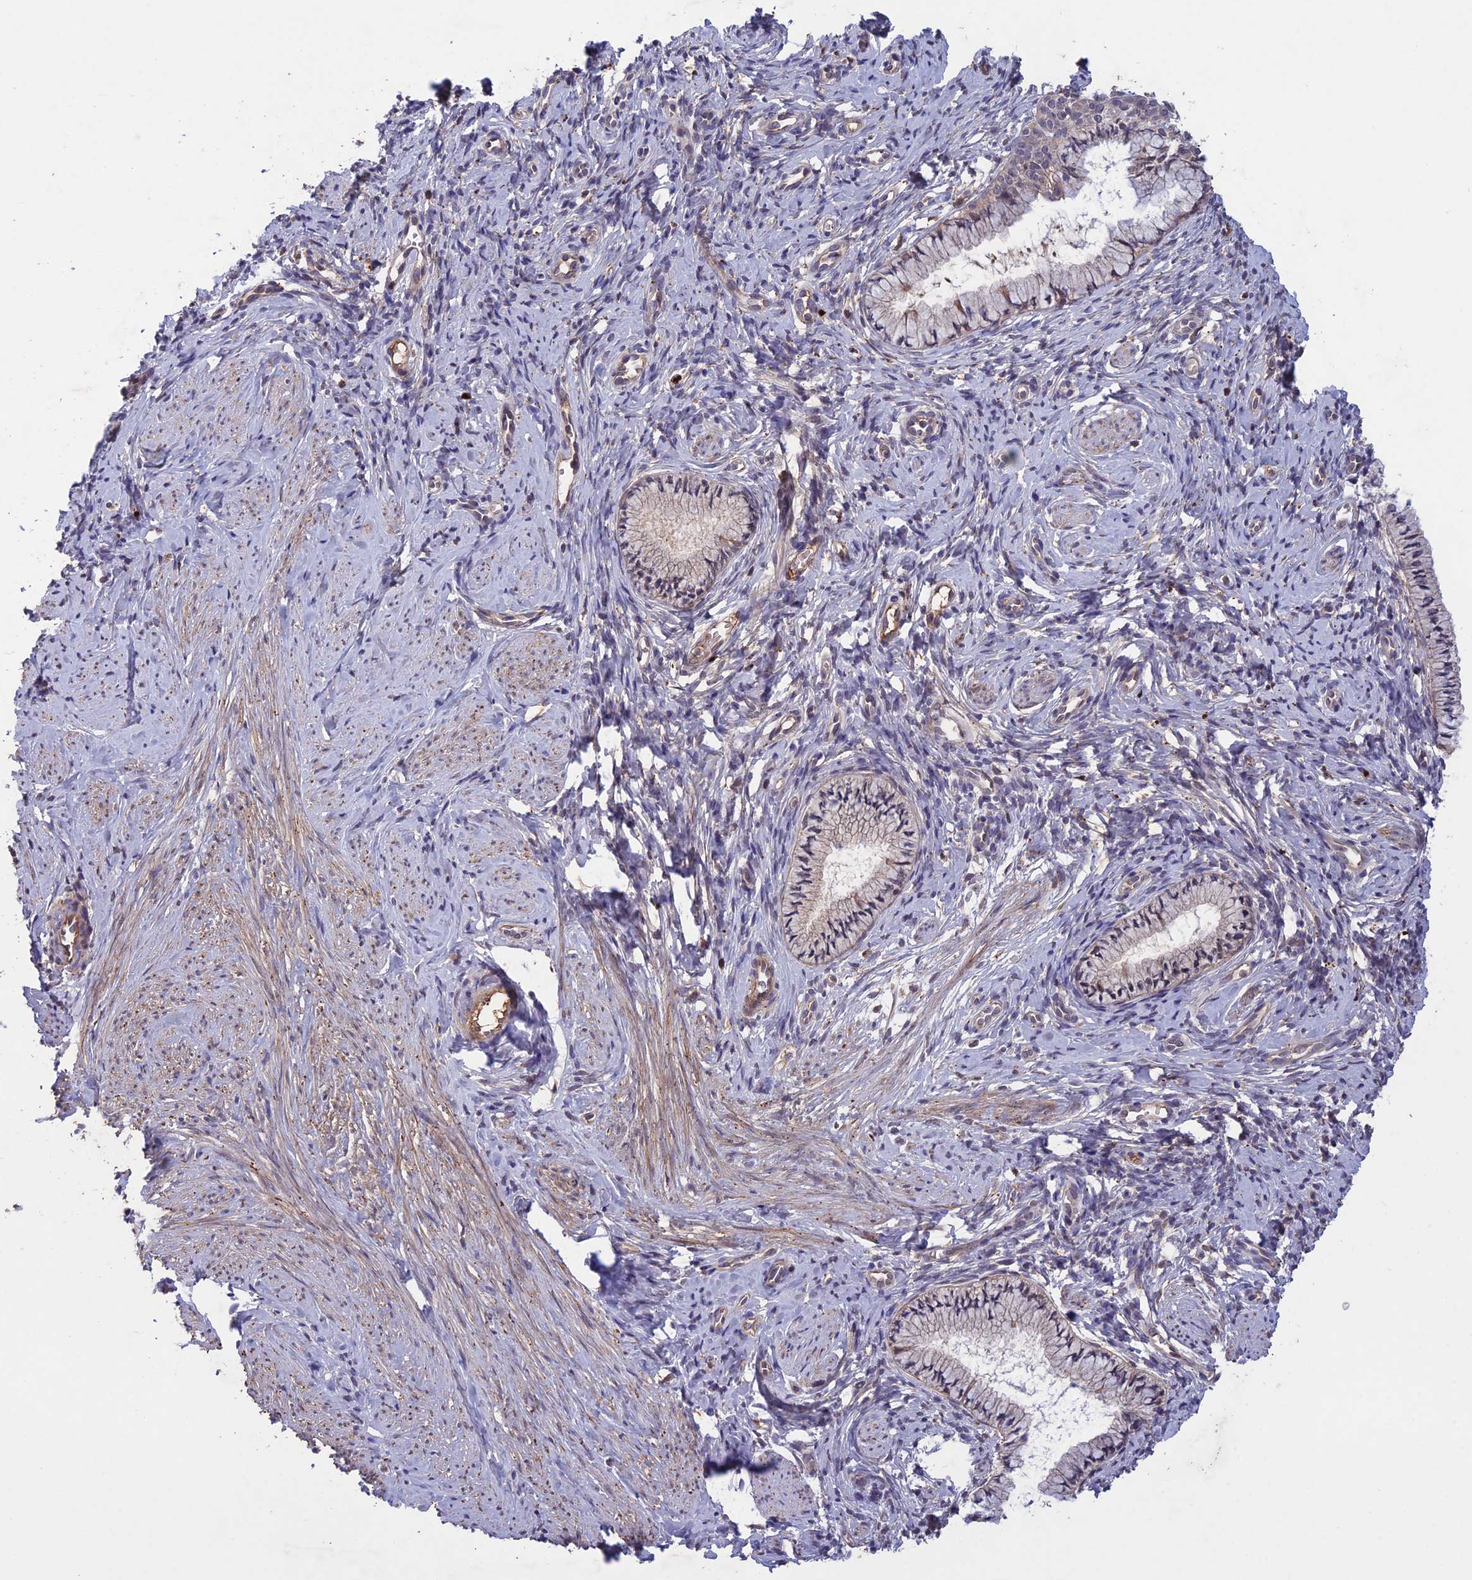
{"staining": {"intensity": "weak", "quantity": "<25%", "location": "cytoplasmic/membranous"}, "tissue": "cervix", "cell_type": "Glandular cells", "image_type": "normal", "snomed": [{"axis": "morphology", "description": "Normal tissue, NOS"}, {"axis": "topography", "description": "Cervix"}], "caption": "A high-resolution photomicrograph shows immunohistochemistry staining of unremarkable cervix, which displays no significant expression in glandular cells. (DAB IHC with hematoxylin counter stain).", "gene": "ADO", "patient": {"sex": "female", "age": 57}}